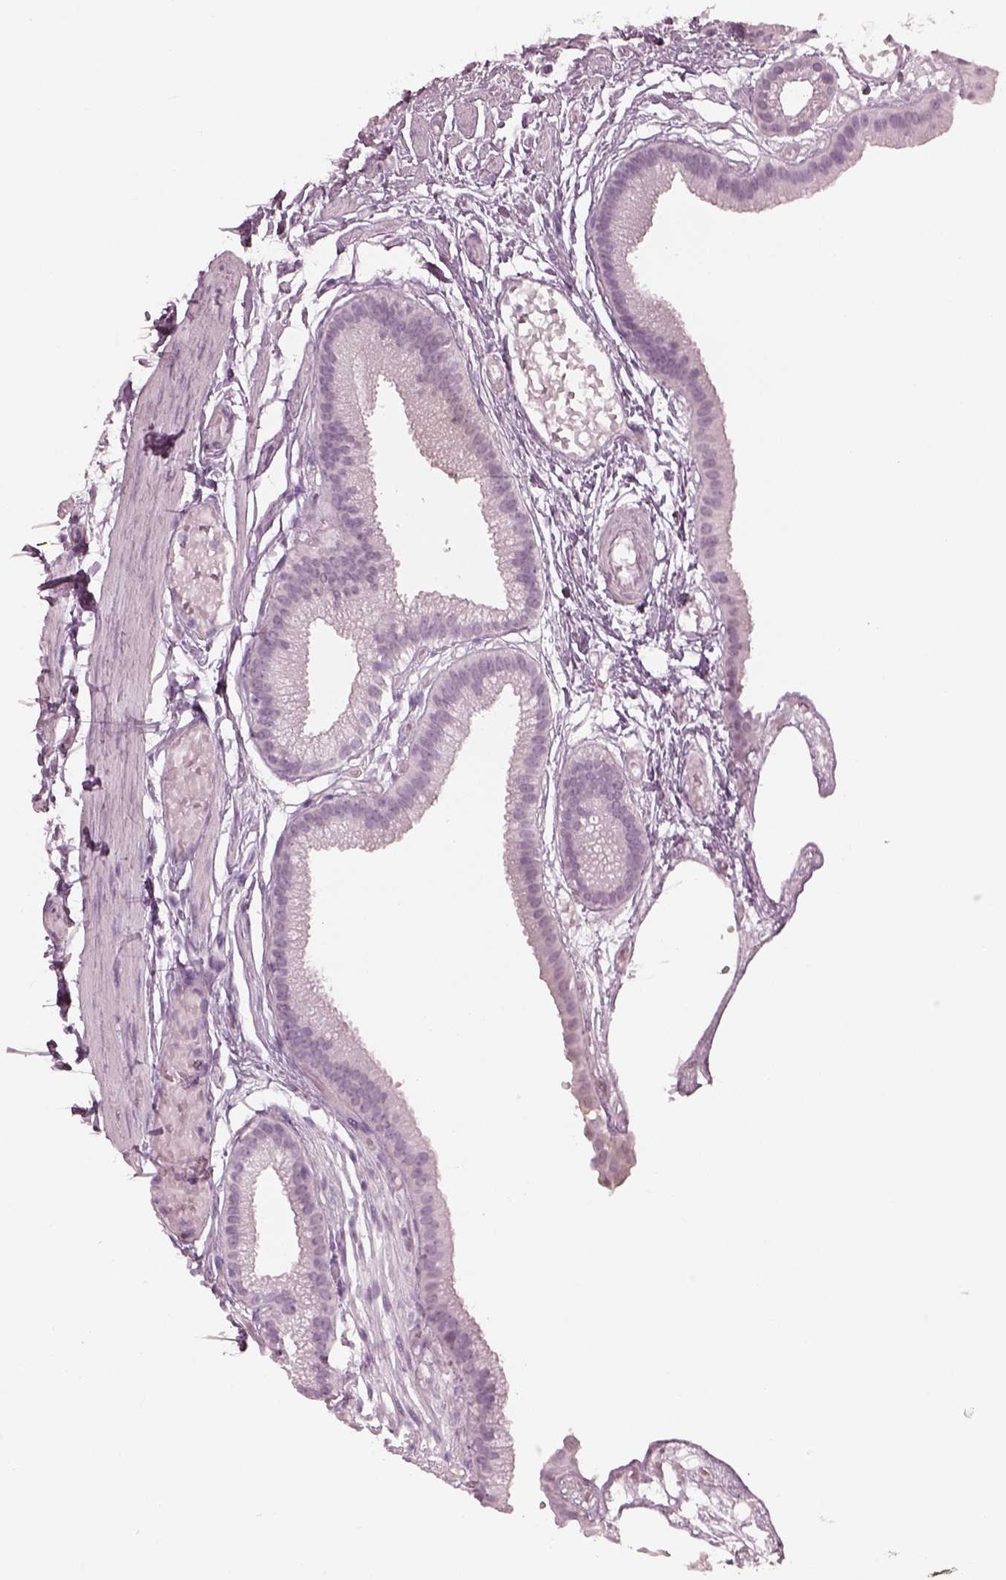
{"staining": {"intensity": "negative", "quantity": "none", "location": "none"}, "tissue": "gallbladder", "cell_type": "Glandular cells", "image_type": "normal", "snomed": [{"axis": "morphology", "description": "Normal tissue, NOS"}, {"axis": "topography", "description": "Gallbladder"}], "caption": "There is no significant staining in glandular cells of gallbladder. (Immunohistochemistry (ihc), brightfield microscopy, high magnification).", "gene": "C2orf81", "patient": {"sex": "female", "age": 45}}